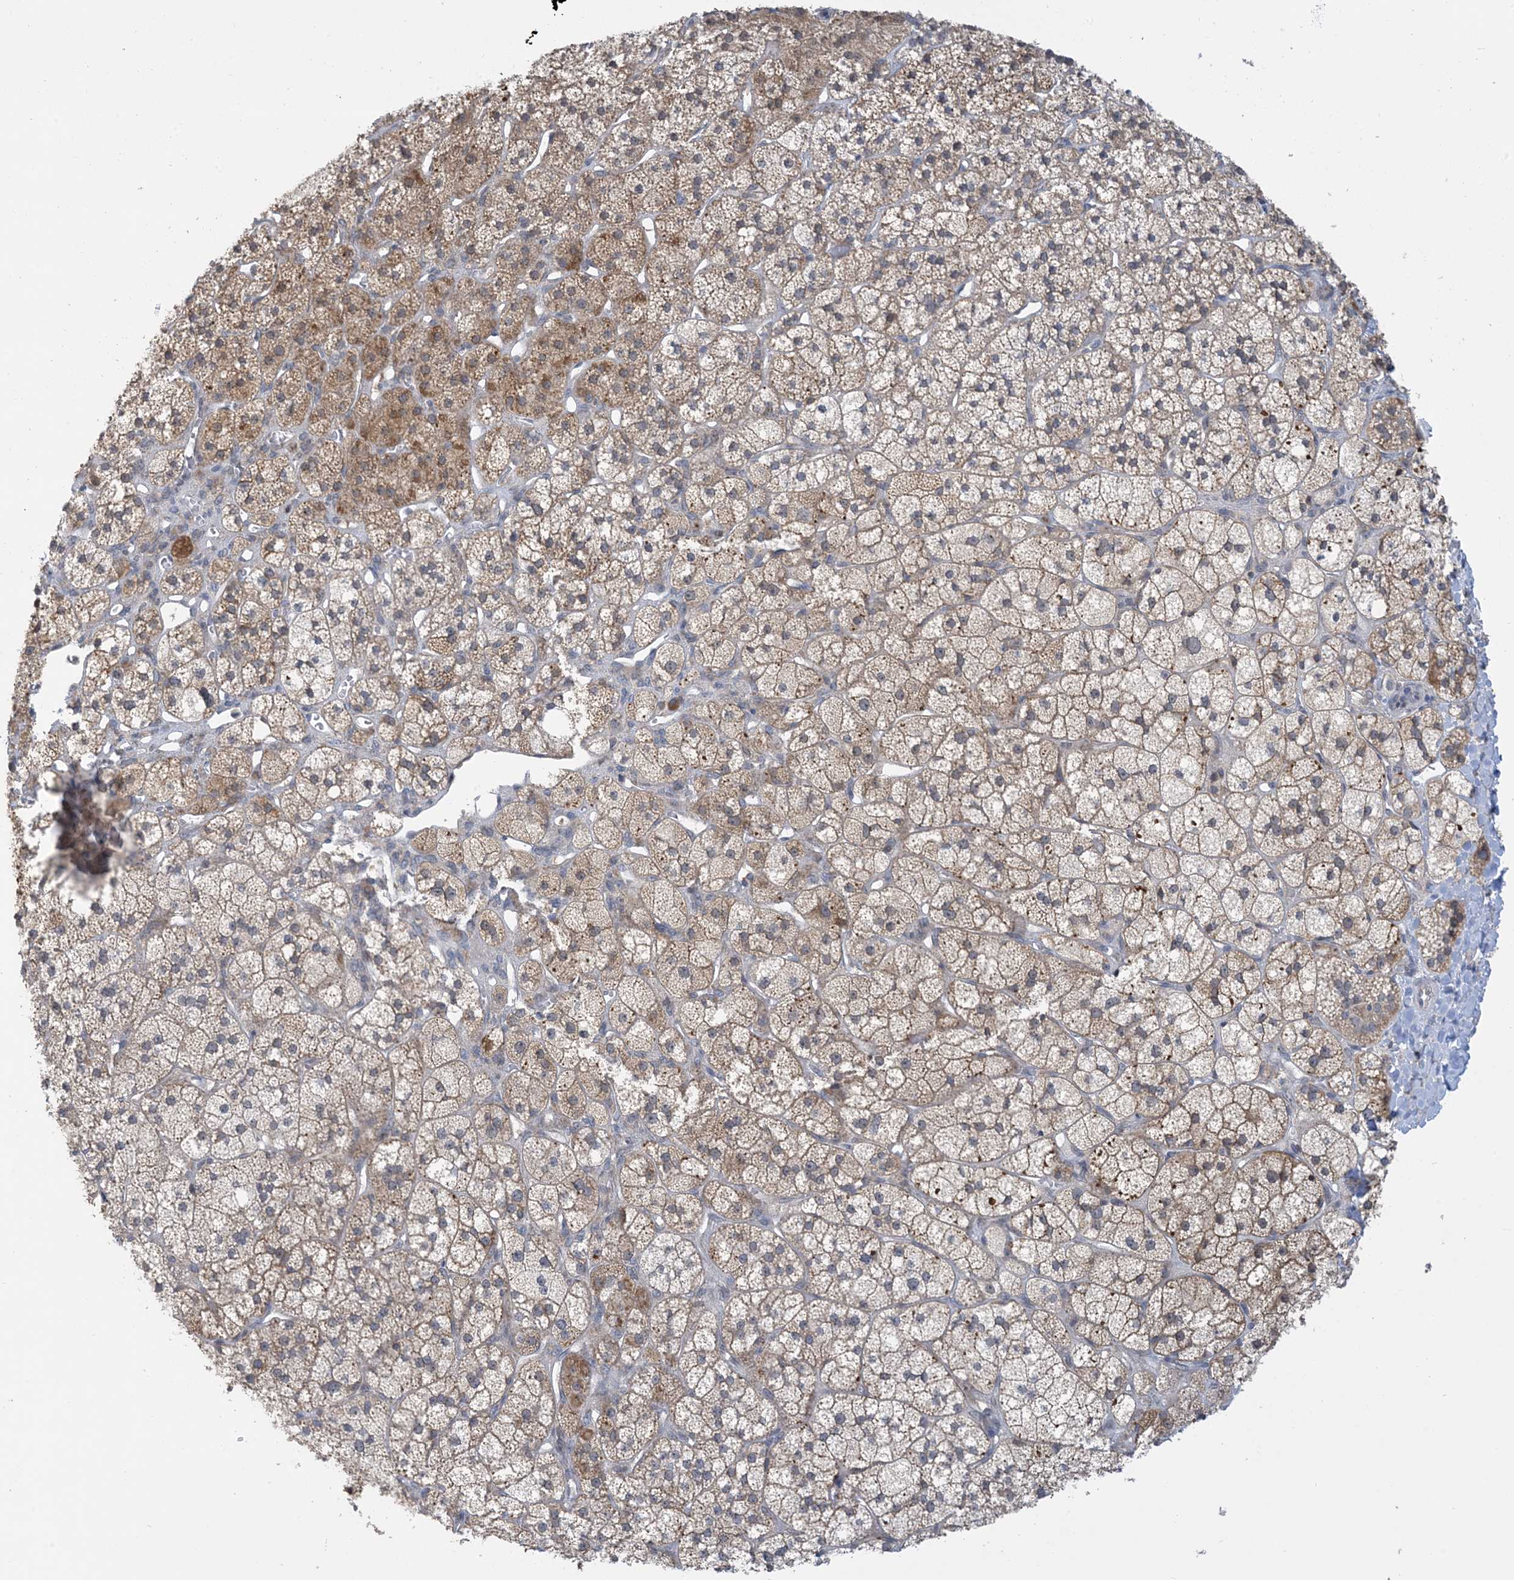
{"staining": {"intensity": "moderate", "quantity": "25%-75%", "location": "cytoplasmic/membranous"}, "tissue": "adrenal gland", "cell_type": "Glandular cells", "image_type": "normal", "snomed": [{"axis": "morphology", "description": "Normal tissue, NOS"}, {"axis": "topography", "description": "Adrenal gland"}], "caption": "Immunohistochemical staining of benign adrenal gland reveals medium levels of moderate cytoplasmic/membranous staining in approximately 25%-75% of glandular cells. Using DAB (brown) and hematoxylin (blue) stains, captured at high magnification using brightfield microscopy.", "gene": "CASP4", "patient": {"sex": "male", "age": 61}}